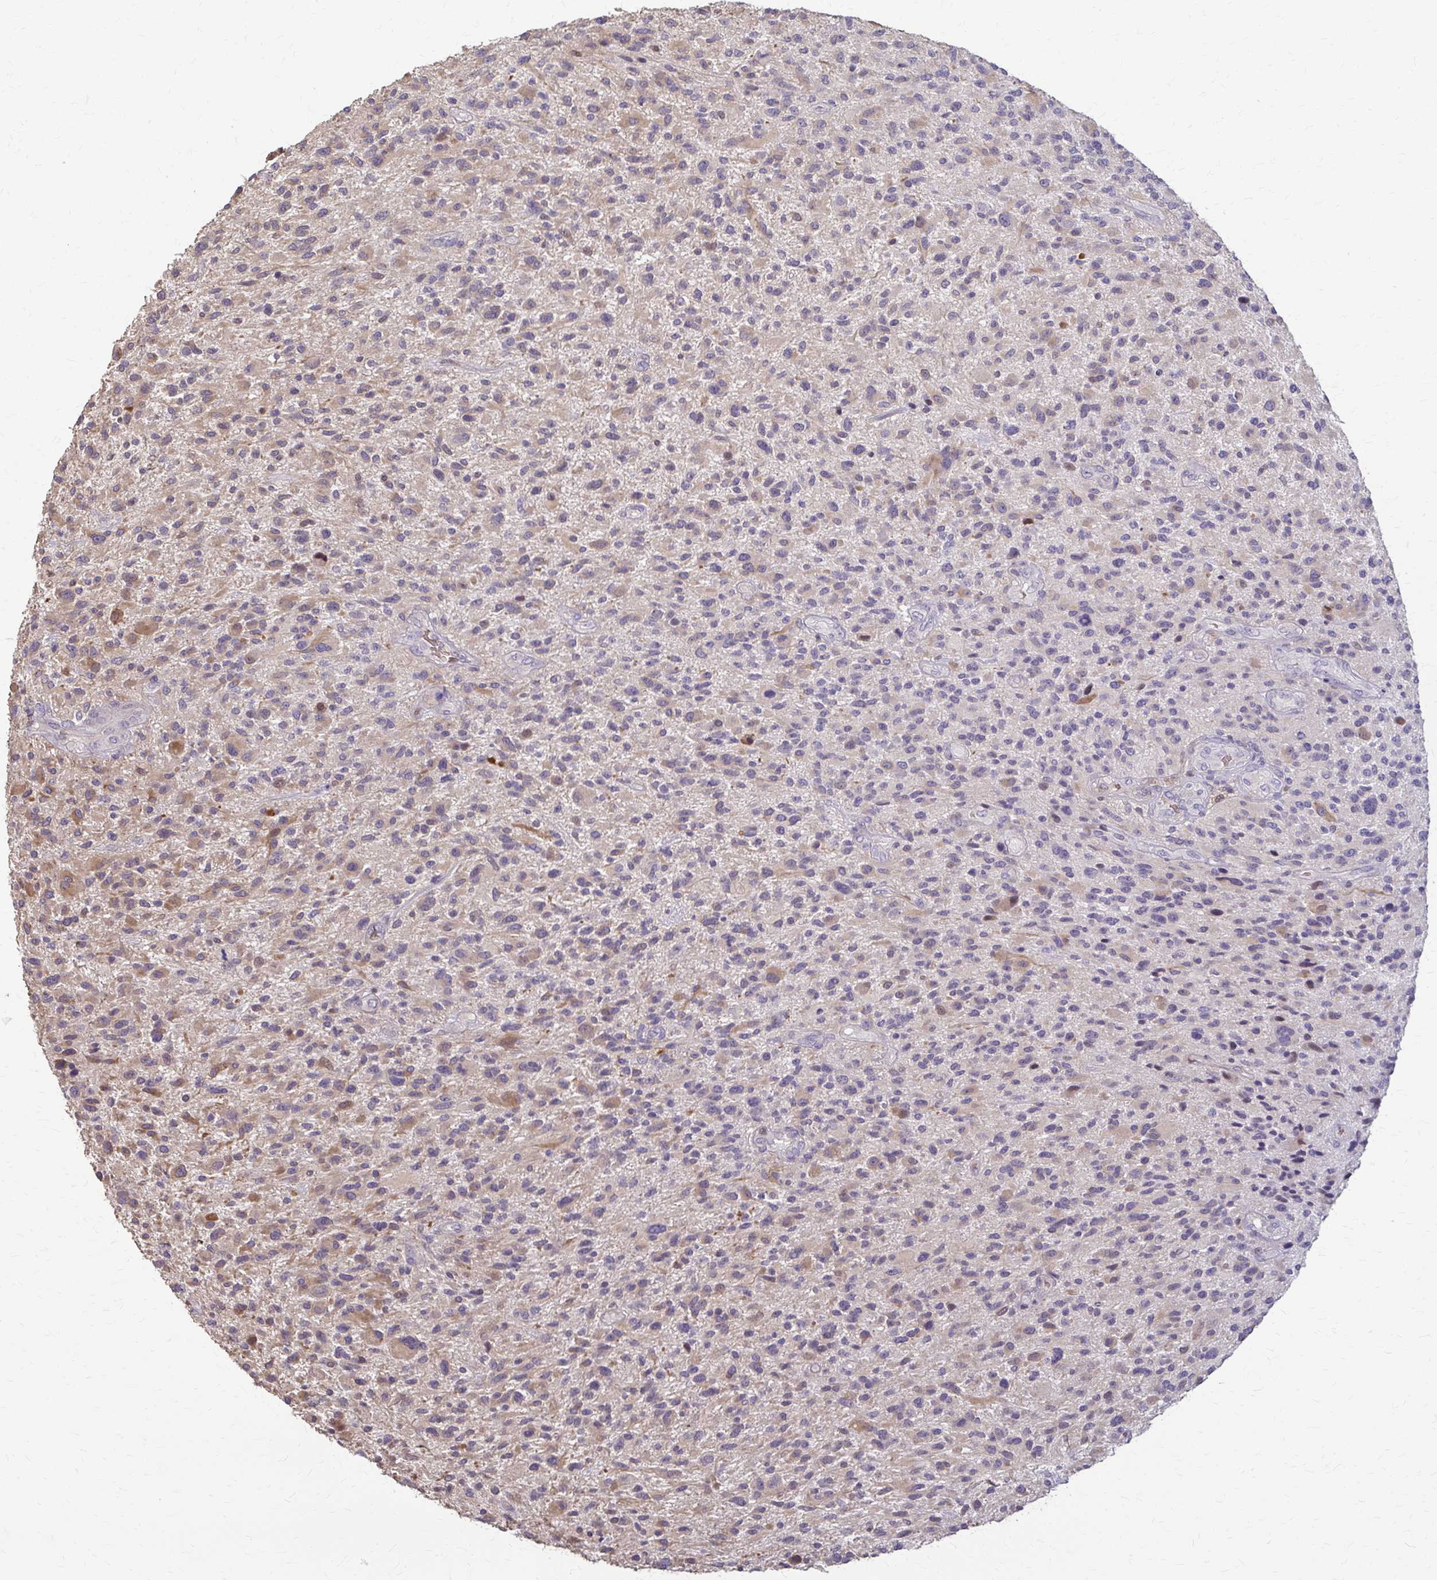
{"staining": {"intensity": "weak", "quantity": "<25%", "location": "cytoplasmic/membranous"}, "tissue": "glioma", "cell_type": "Tumor cells", "image_type": "cancer", "snomed": [{"axis": "morphology", "description": "Glioma, malignant, High grade"}, {"axis": "topography", "description": "Brain"}], "caption": "Image shows no protein expression in tumor cells of glioma tissue.", "gene": "ZNF34", "patient": {"sex": "male", "age": 47}}